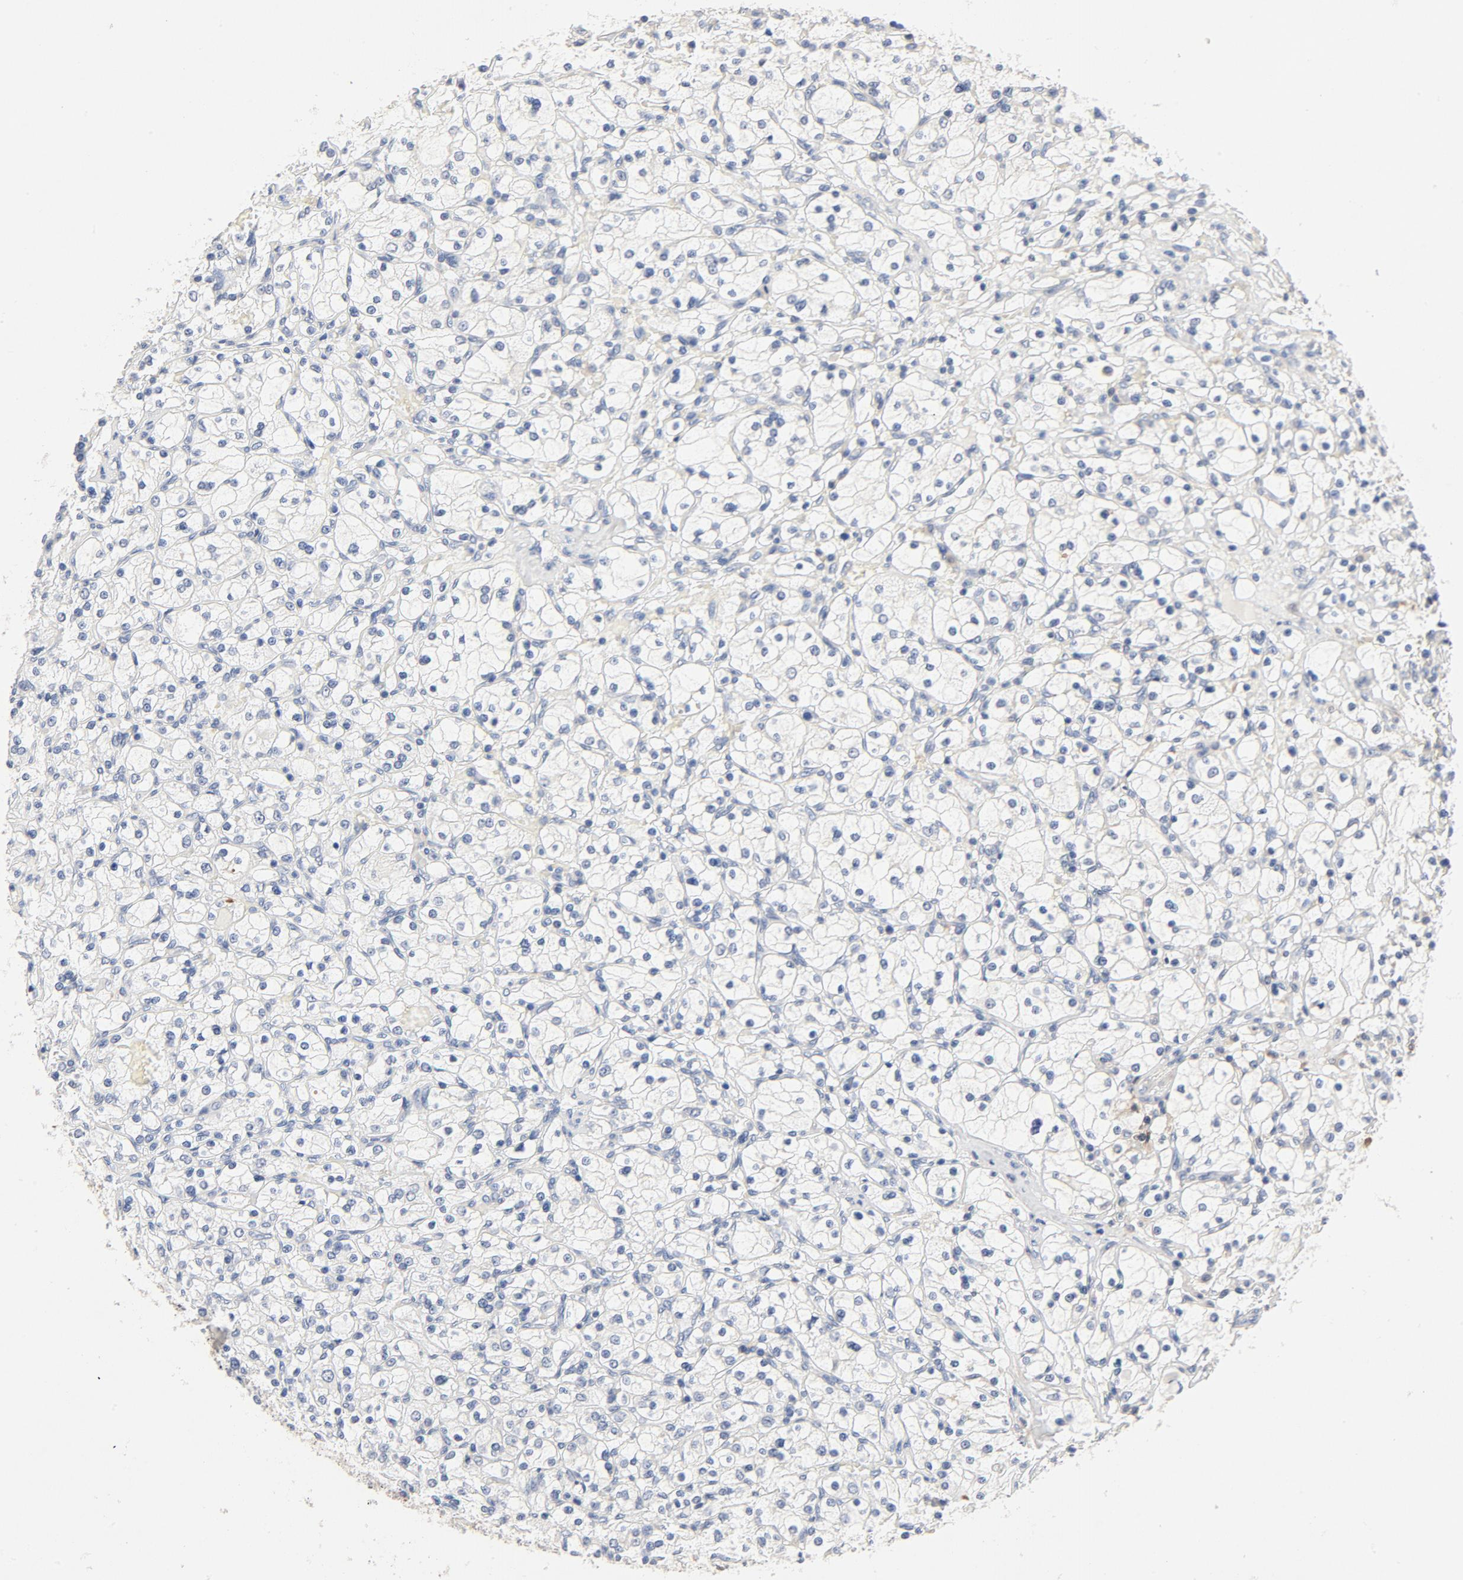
{"staining": {"intensity": "negative", "quantity": "none", "location": "none"}, "tissue": "renal cancer", "cell_type": "Tumor cells", "image_type": "cancer", "snomed": [{"axis": "morphology", "description": "Adenocarcinoma, NOS"}, {"axis": "topography", "description": "Kidney"}], "caption": "High power microscopy micrograph of an immunohistochemistry (IHC) image of renal adenocarcinoma, revealing no significant expression in tumor cells.", "gene": "STAT1", "patient": {"sex": "female", "age": 83}}